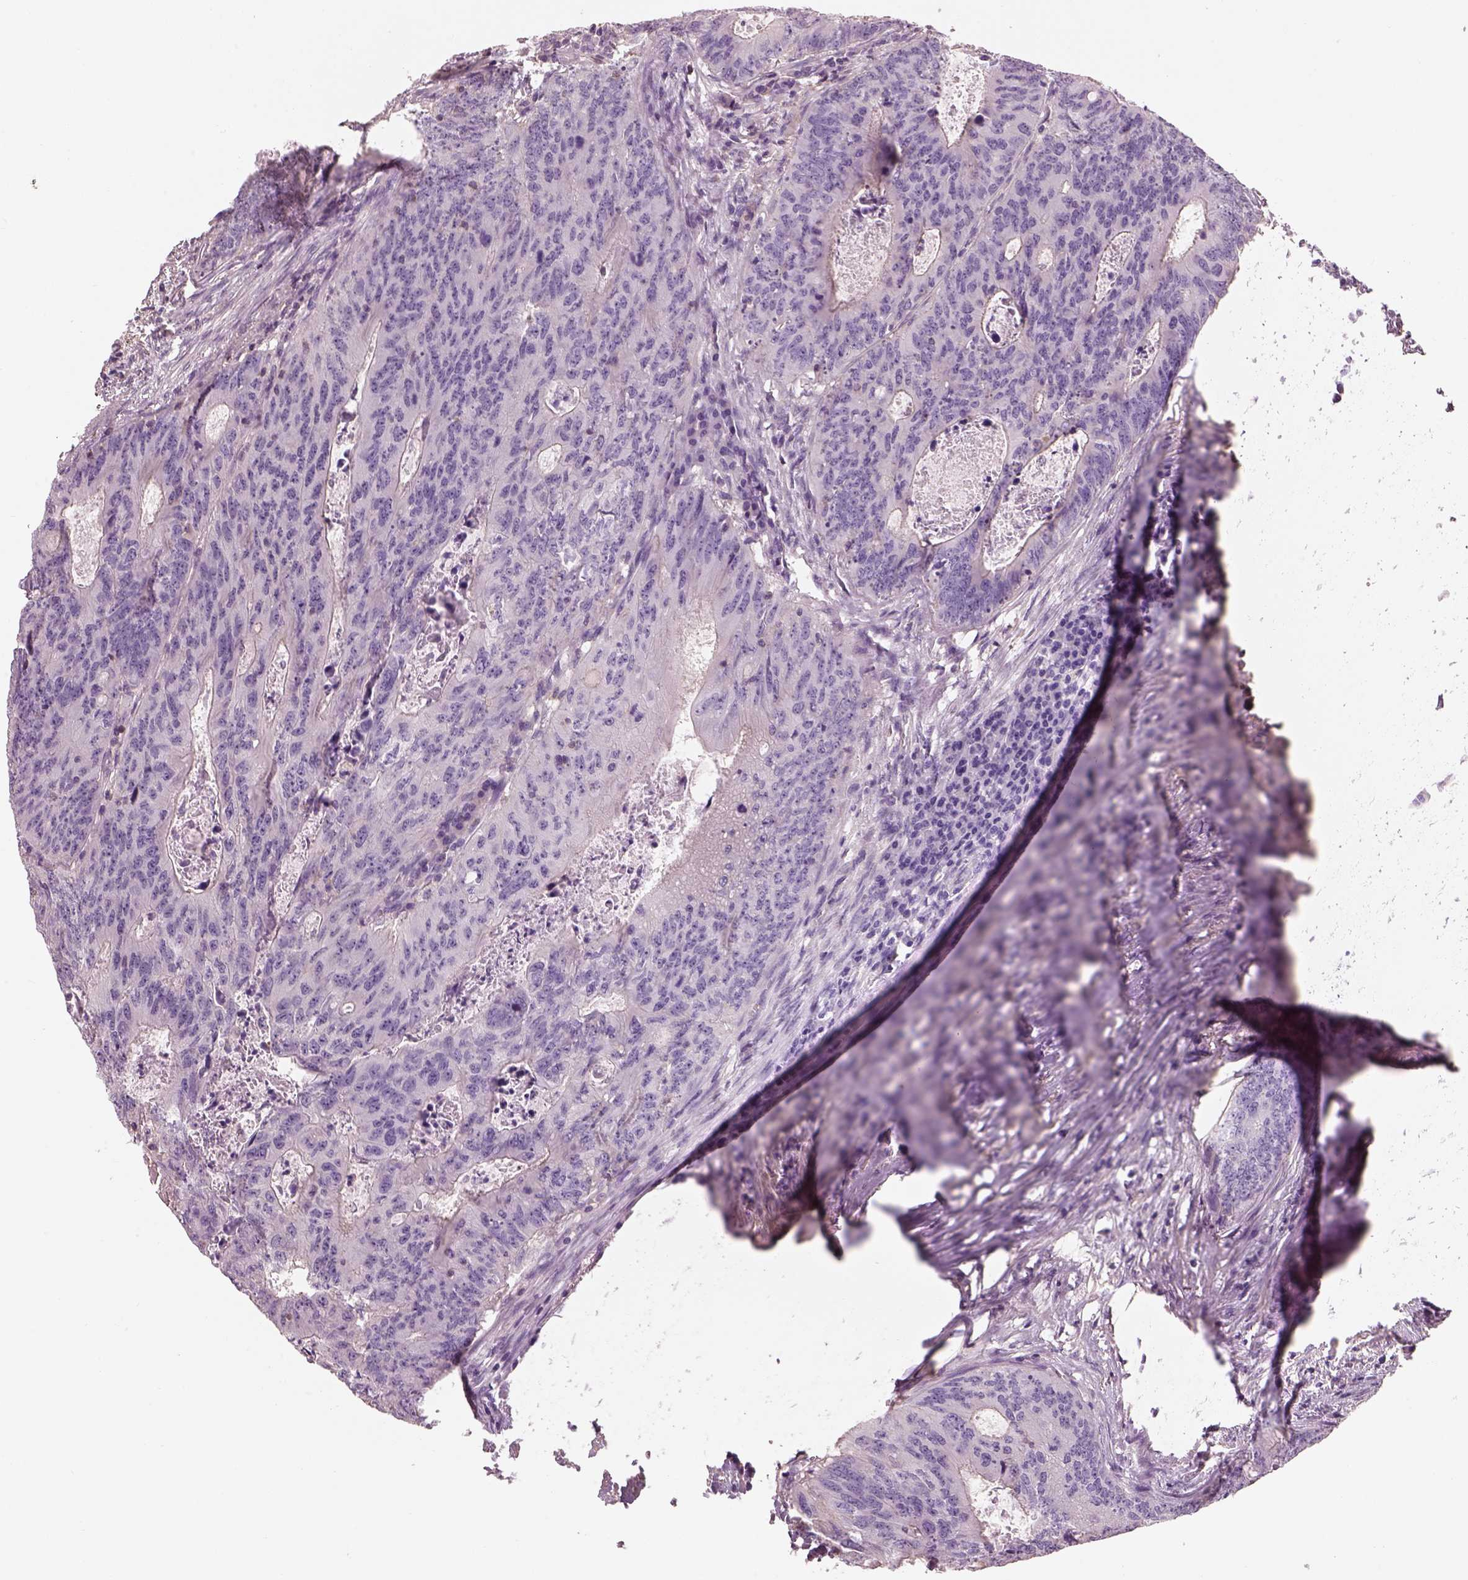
{"staining": {"intensity": "negative", "quantity": "none", "location": "none"}, "tissue": "colorectal cancer", "cell_type": "Tumor cells", "image_type": "cancer", "snomed": [{"axis": "morphology", "description": "Adenocarcinoma, NOS"}, {"axis": "topography", "description": "Colon"}], "caption": "Human adenocarcinoma (colorectal) stained for a protein using immunohistochemistry (IHC) reveals no positivity in tumor cells.", "gene": "OTUD6A", "patient": {"sex": "male", "age": 67}}